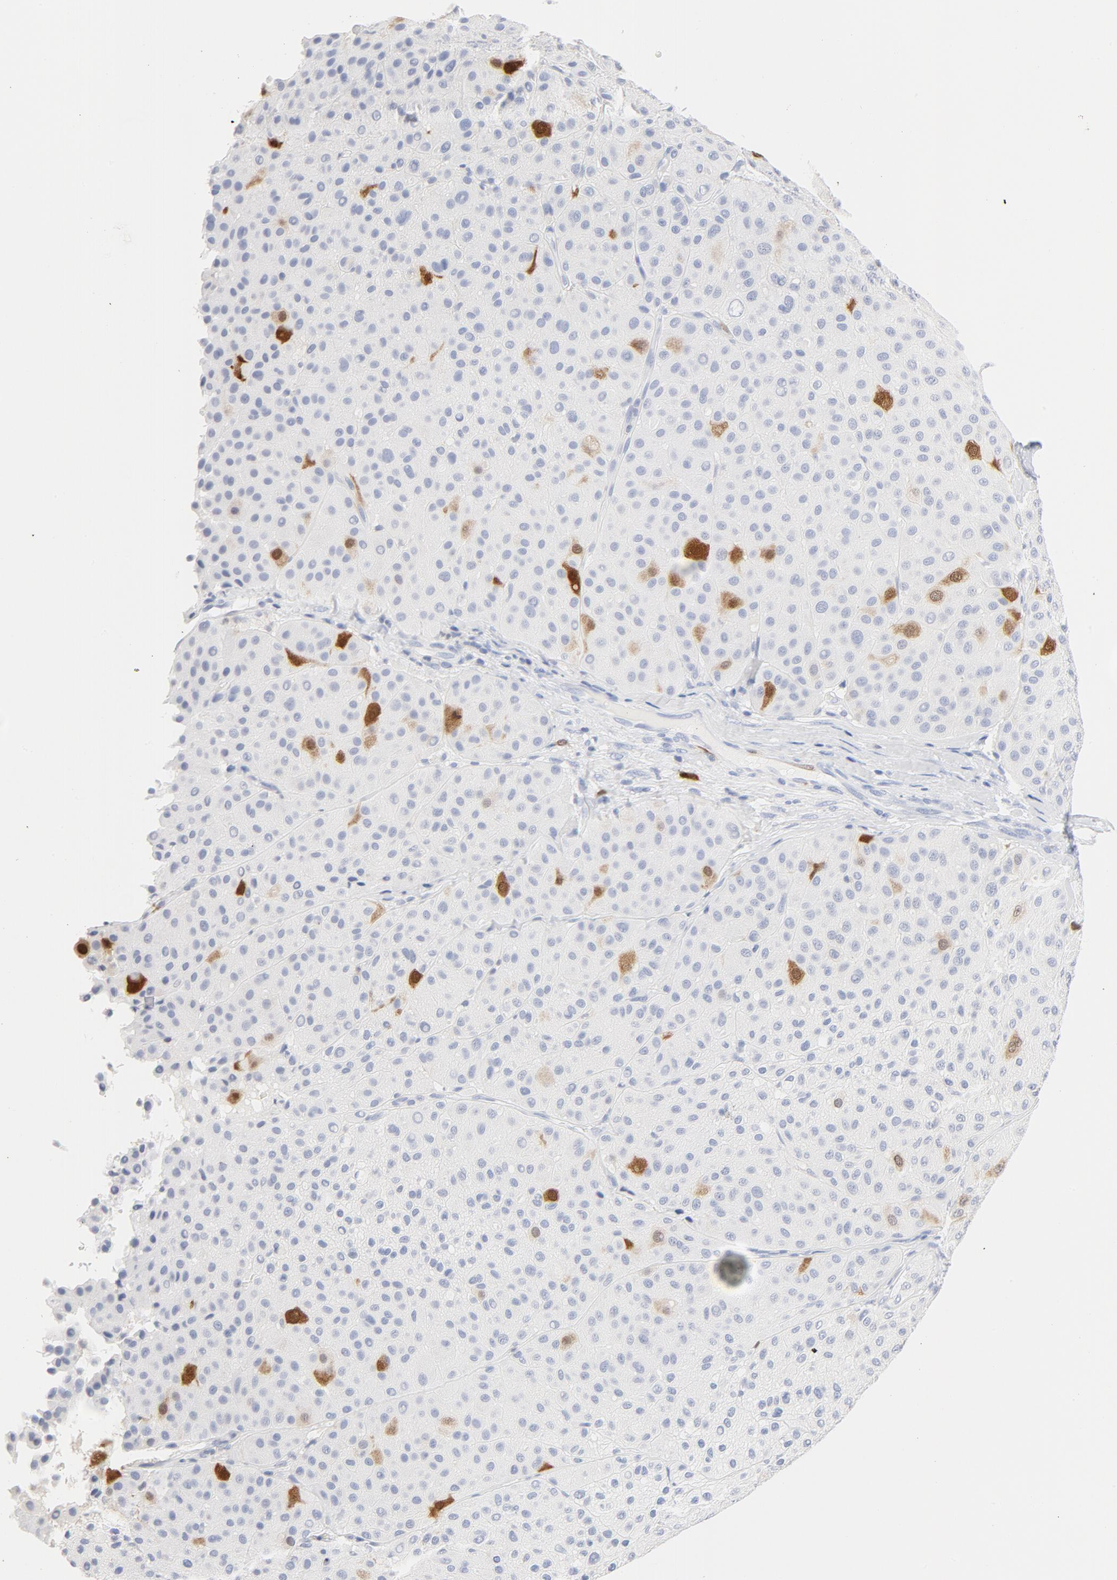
{"staining": {"intensity": "moderate", "quantity": "<25%", "location": "nuclear"}, "tissue": "melanoma", "cell_type": "Tumor cells", "image_type": "cancer", "snomed": [{"axis": "morphology", "description": "Normal tissue, NOS"}, {"axis": "morphology", "description": "Malignant melanoma, Metastatic site"}, {"axis": "topography", "description": "Skin"}], "caption": "Tumor cells demonstrate moderate nuclear staining in approximately <25% of cells in malignant melanoma (metastatic site). Using DAB (brown) and hematoxylin (blue) stains, captured at high magnification using brightfield microscopy.", "gene": "CDC20", "patient": {"sex": "male", "age": 41}}